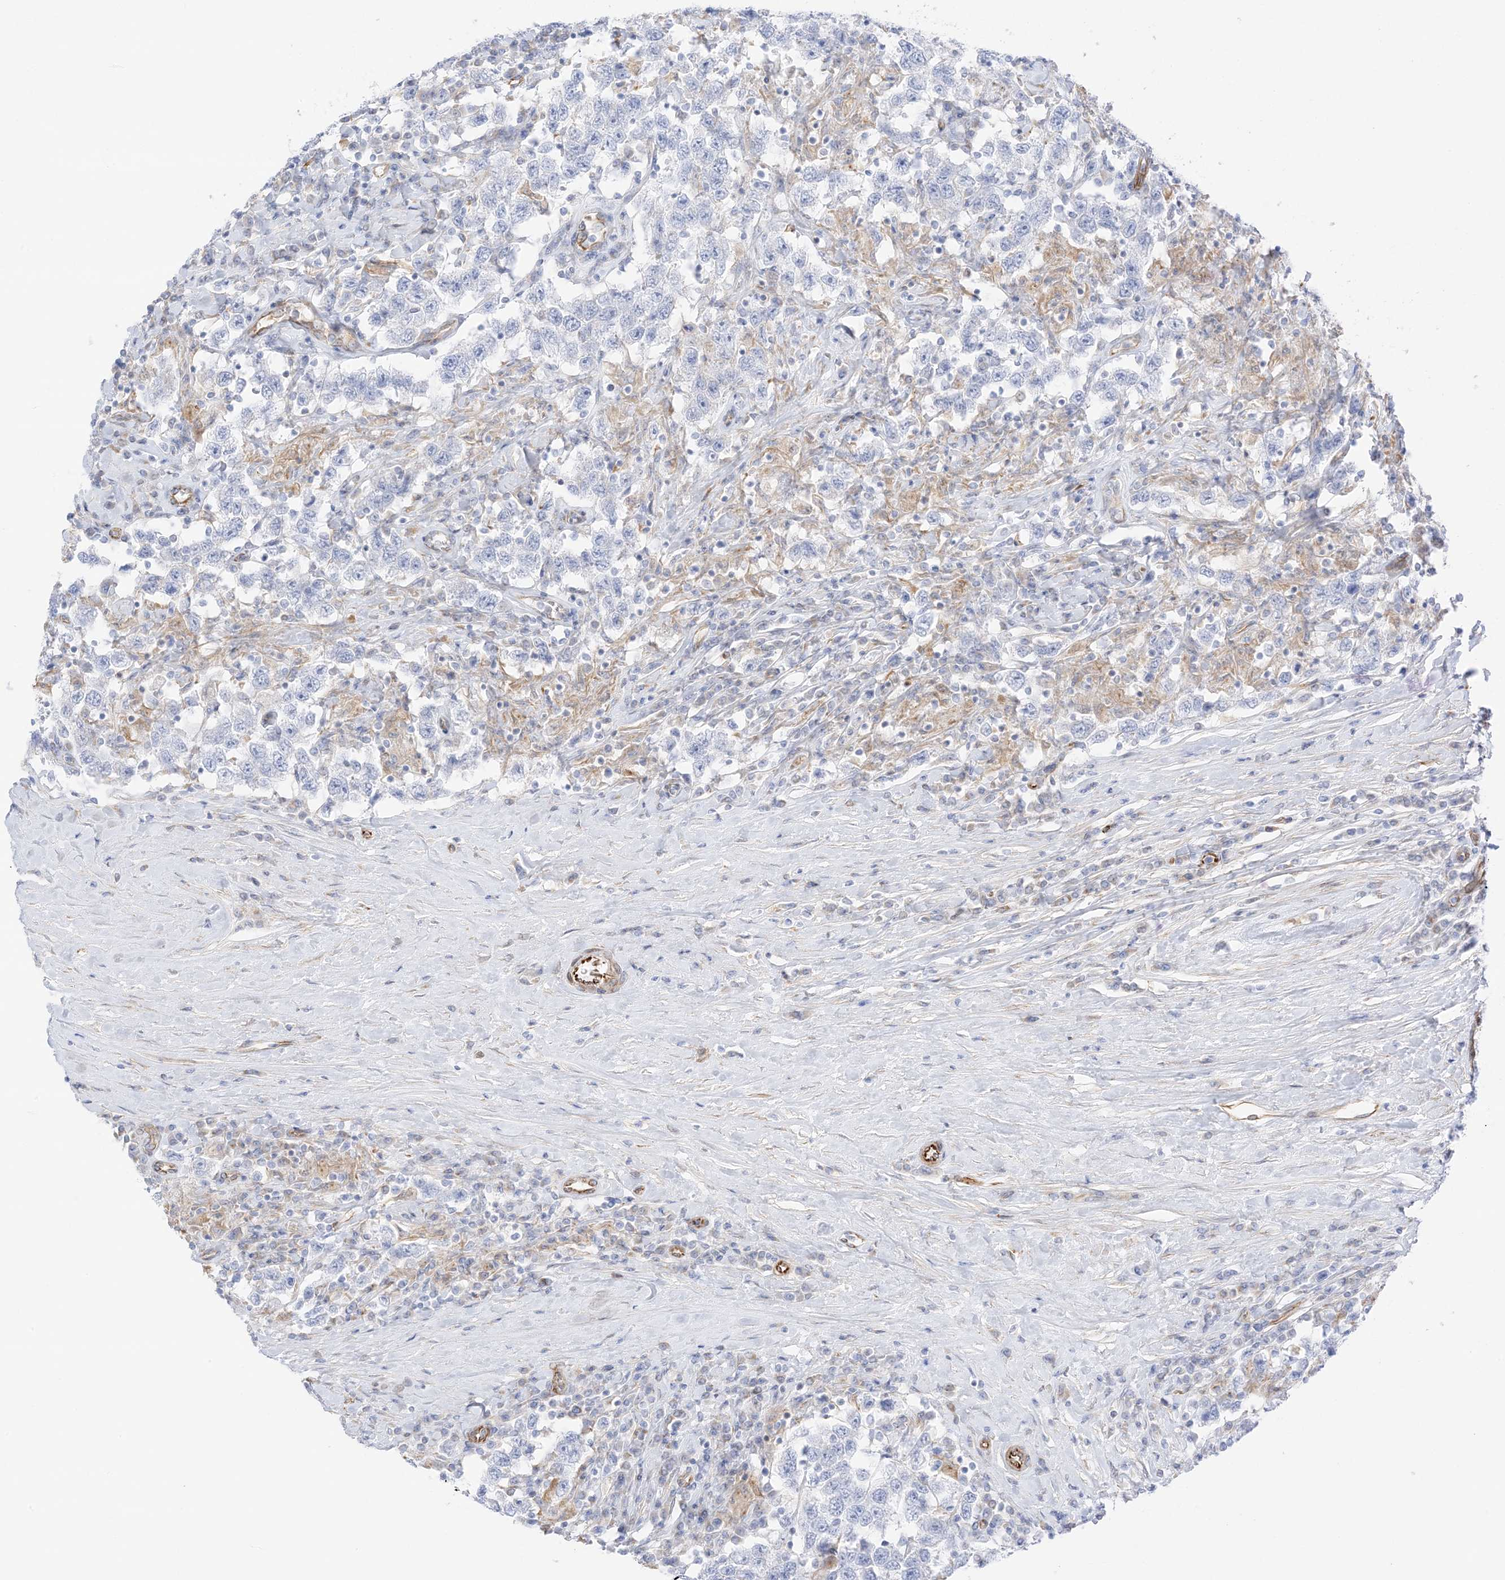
{"staining": {"intensity": "negative", "quantity": "none", "location": "none"}, "tissue": "testis cancer", "cell_type": "Tumor cells", "image_type": "cancer", "snomed": [{"axis": "morphology", "description": "Seminoma, NOS"}, {"axis": "topography", "description": "Testis"}], "caption": "The immunohistochemistry image has no significant expression in tumor cells of testis seminoma tissue.", "gene": "PID1", "patient": {"sex": "male", "age": 41}}